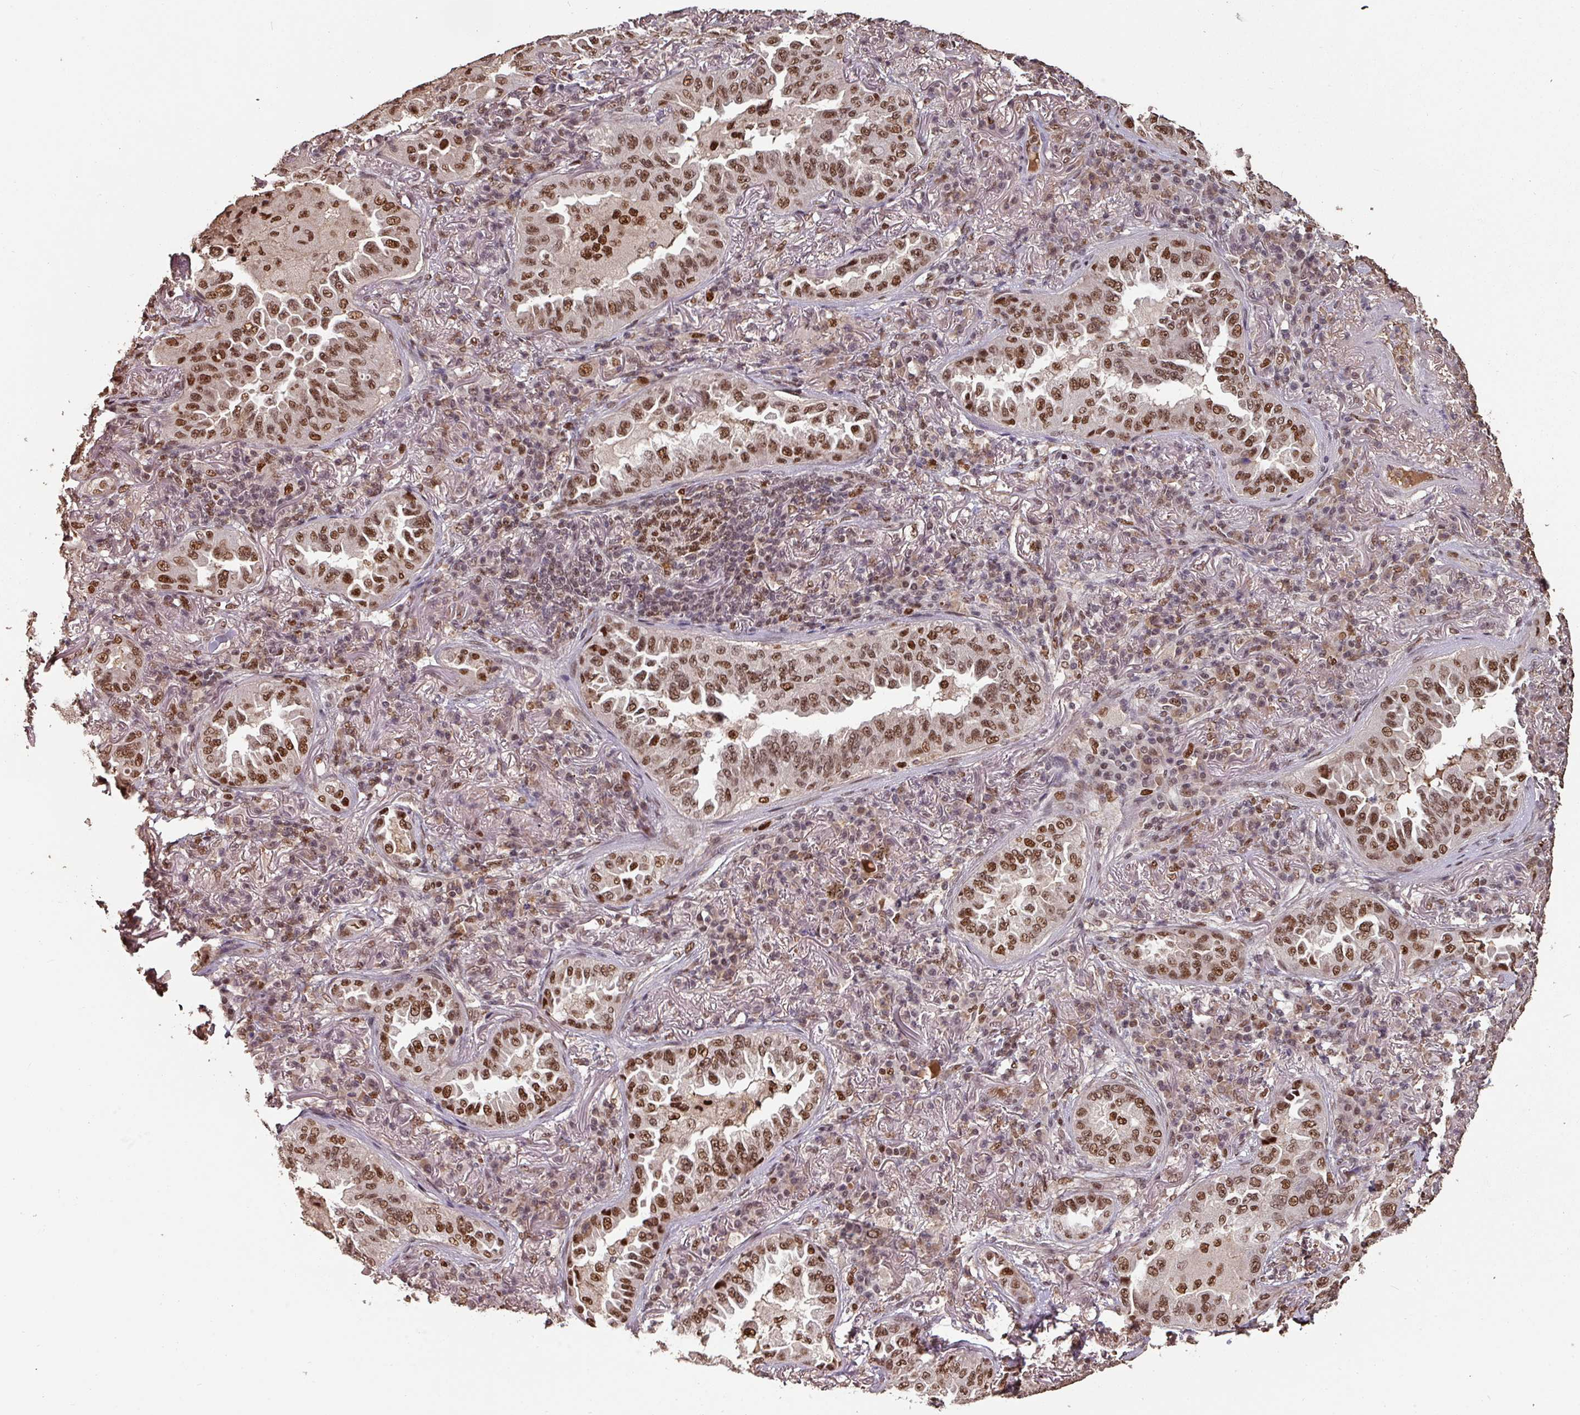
{"staining": {"intensity": "strong", "quantity": ">75%", "location": "nuclear"}, "tissue": "lung cancer", "cell_type": "Tumor cells", "image_type": "cancer", "snomed": [{"axis": "morphology", "description": "Adenocarcinoma, NOS"}, {"axis": "topography", "description": "Lung"}], "caption": "A high amount of strong nuclear staining is identified in about >75% of tumor cells in lung cancer tissue. The protein of interest is shown in brown color, while the nuclei are stained blue.", "gene": "POLD1", "patient": {"sex": "female", "age": 69}}